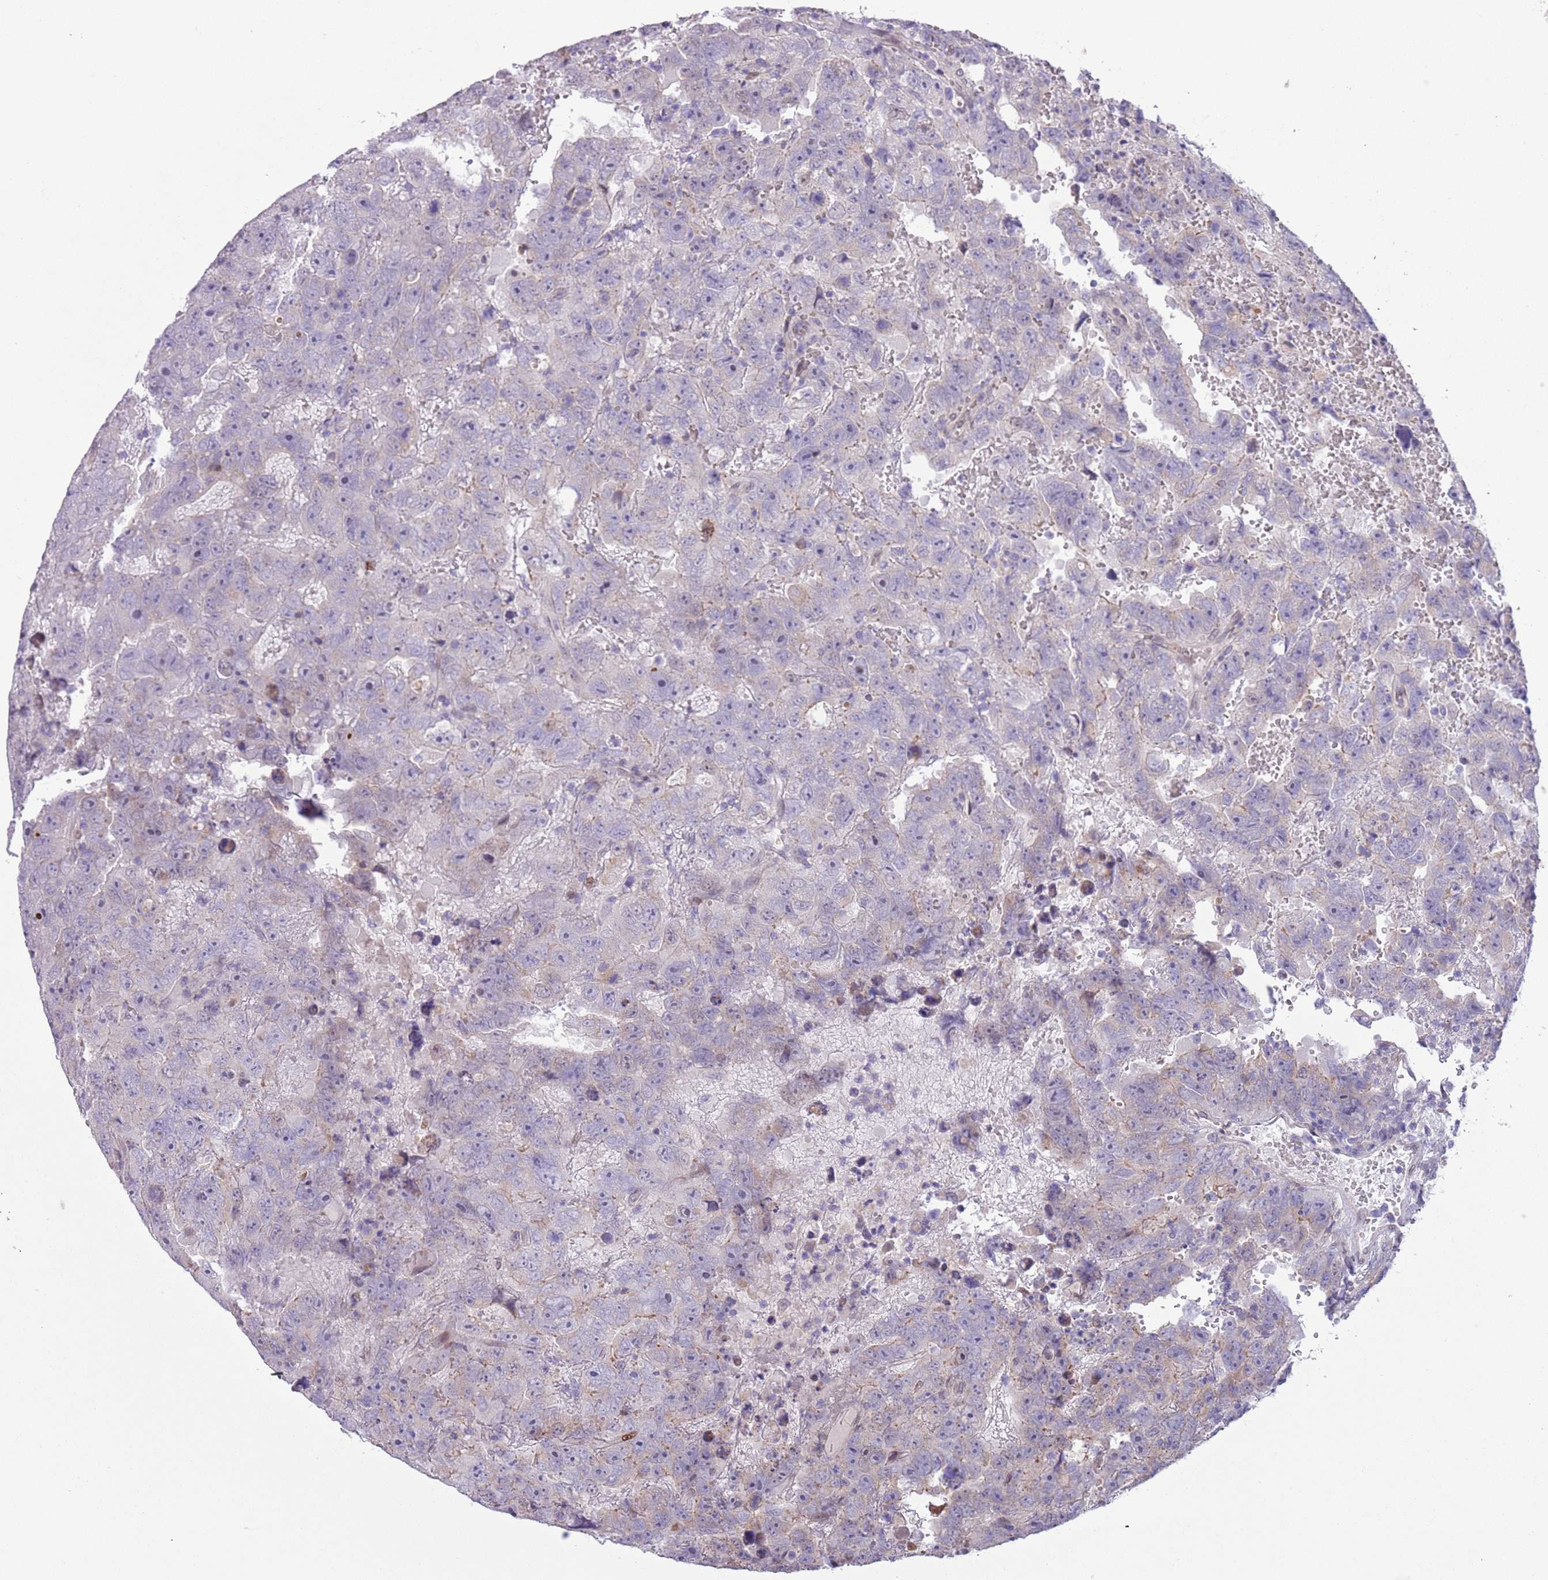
{"staining": {"intensity": "negative", "quantity": "none", "location": "none"}, "tissue": "testis cancer", "cell_type": "Tumor cells", "image_type": "cancer", "snomed": [{"axis": "morphology", "description": "Carcinoma, Embryonal, NOS"}, {"axis": "topography", "description": "Testis"}], "caption": "Immunohistochemistry image of testis cancer stained for a protein (brown), which exhibits no staining in tumor cells.", "gene": "CCND2", "patient": {"sex": "male", "age": 45}}